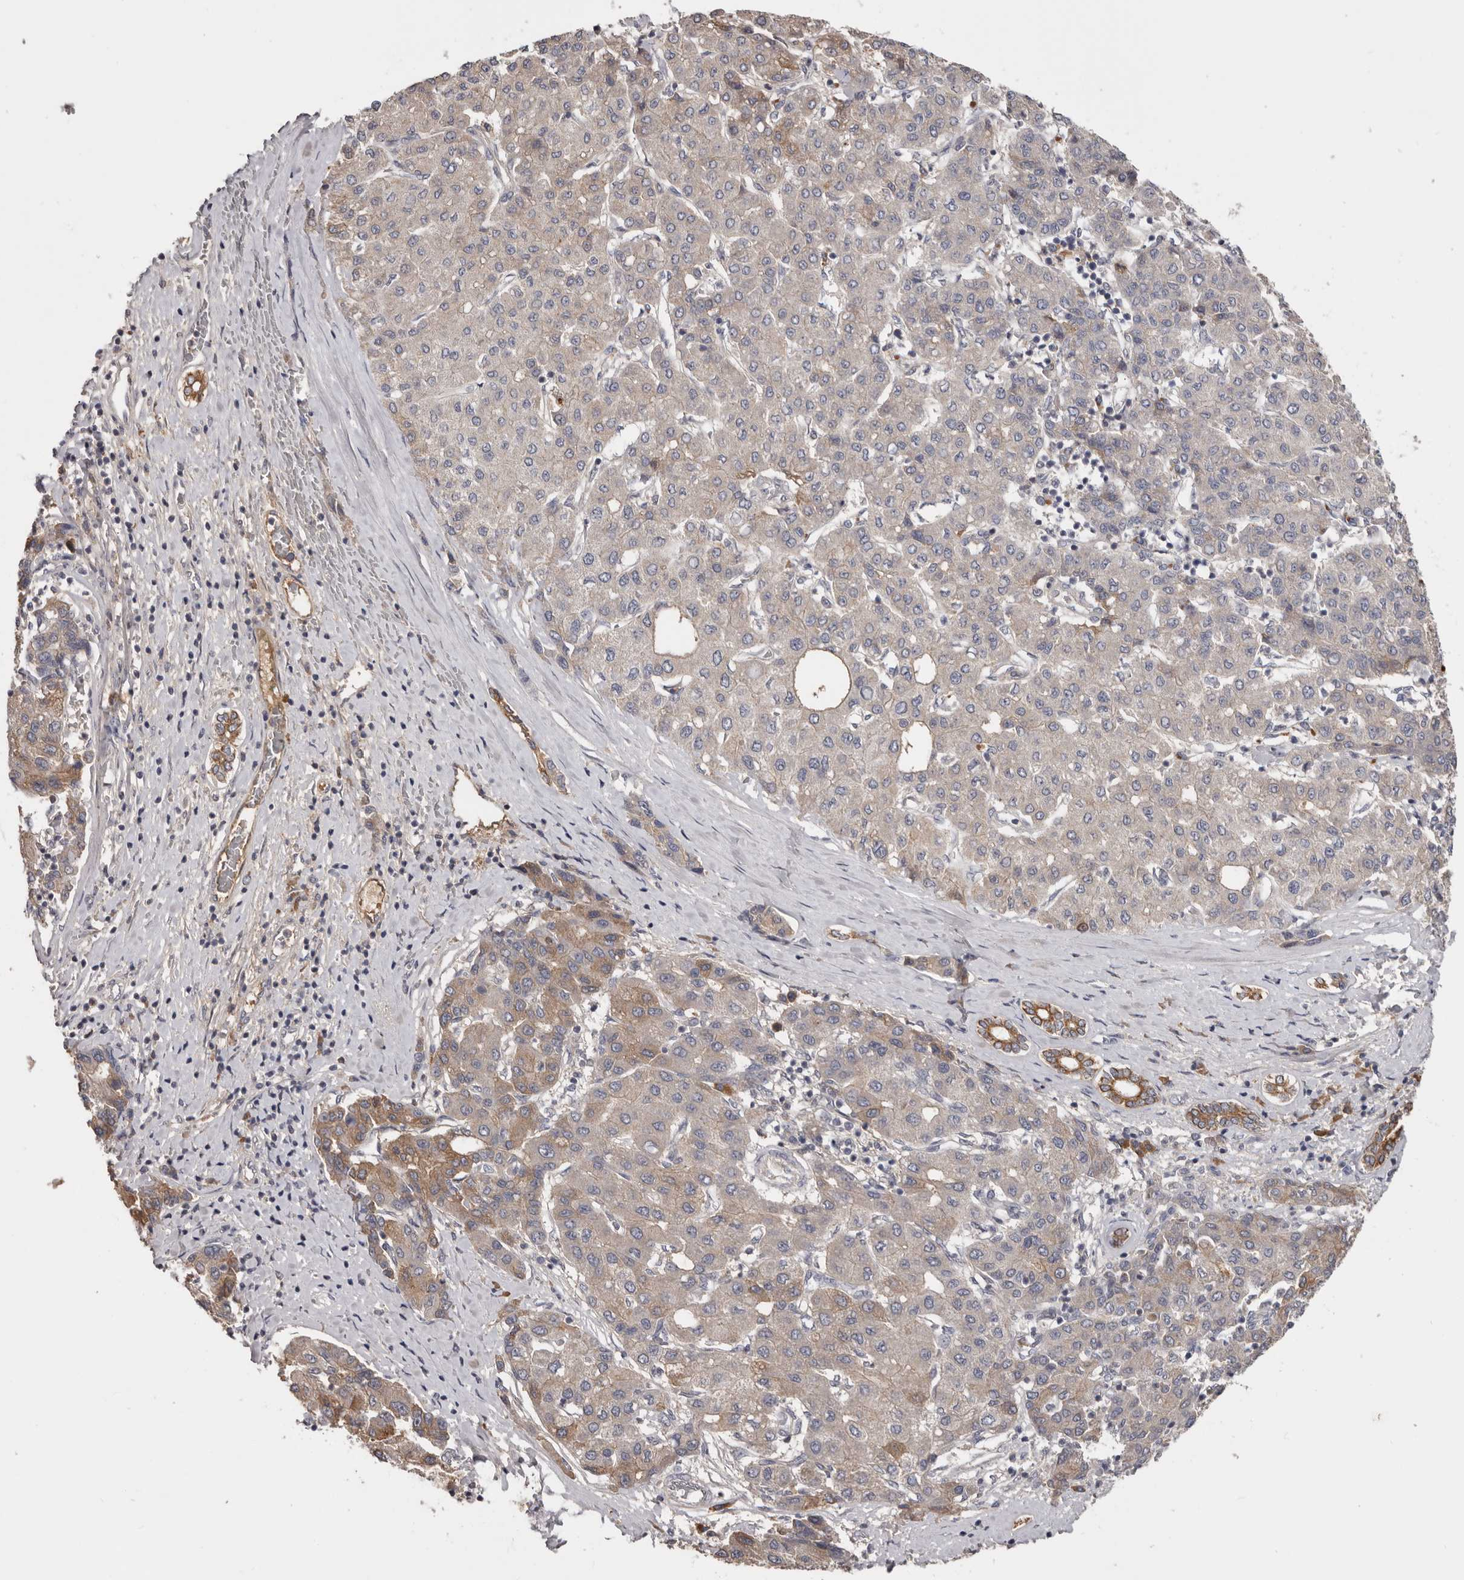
{"staining": {"intensity": "moderate", "quantity": "<25%", "location": "cytoplasmic/membranous"}, "tissue": "liver cancer", "cell_type": "Tumor cells", "image_type": "cancer", "snomed": [{"axis": "morphology", "description": "Carcinoma, Hepatocellular, NOS"}, {"axis": "topography", "description": "Liver"}], "caption": "This is an image of IHC staining of liver cancer, which shows moderate positivity in the cytoplasmic/membranous of tumor cells.", "gene": "NMUR1", "patient": {"sex": "male", "age": 65}}